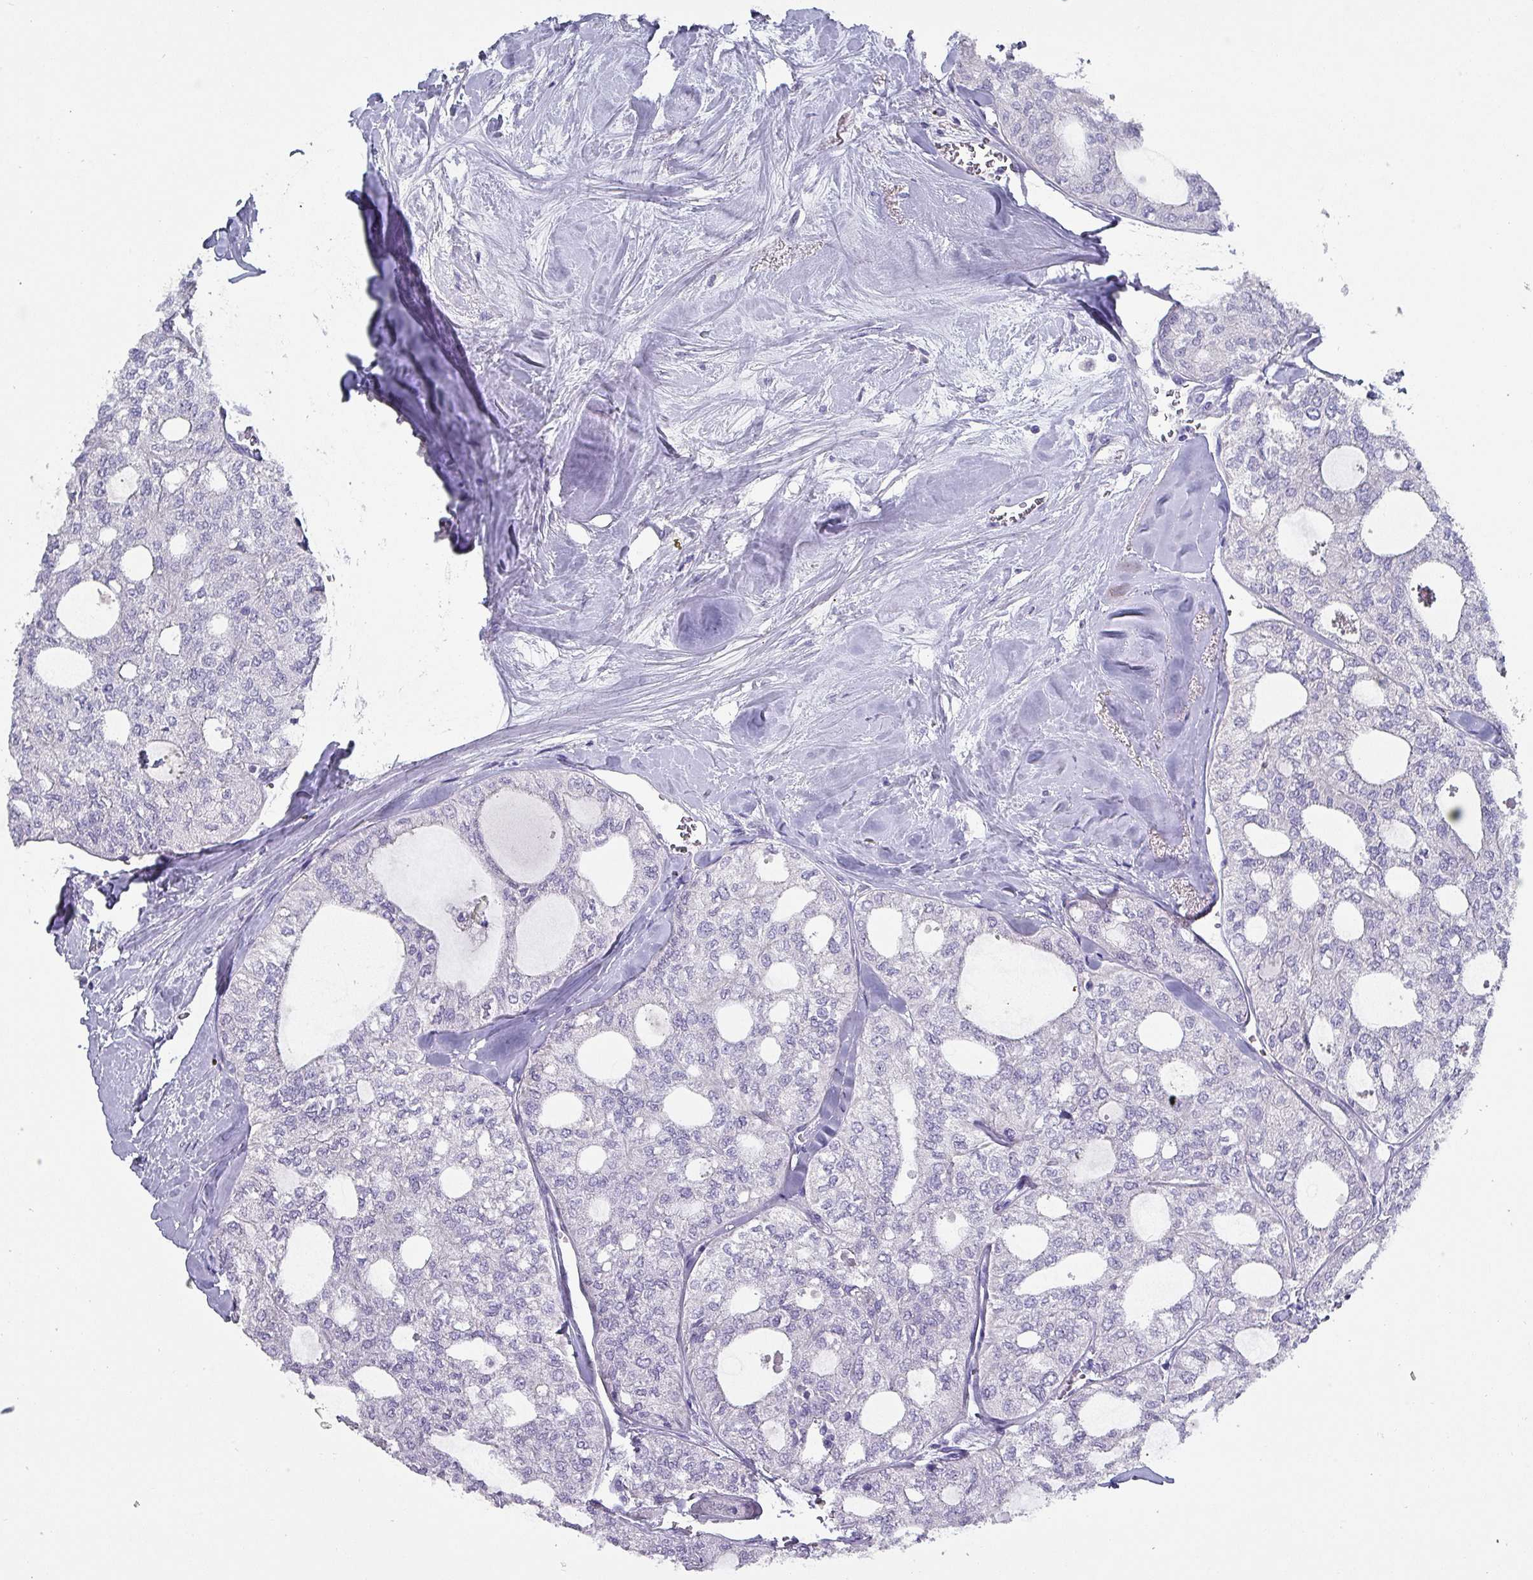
{"staining": {"intensity": "negative", "quantity": "none", "location": "none"}, "tissue": "thyroid cancer", "cell_type": "Tumor cells", "image_type": "cancer", "snomed": [{"axis": "morphology", "description": "Follicular adenoma carcinoma, NOS"}, {"axis": "topography", "description": "Thyroid gland"}], "caption": "The IHC photomicrograph has no significant positivity in tumor cells of thyroid cancer tissue. Brightfield microscopy of immunohistochemistry stained with DAB (brown) and hematoxylin (blue), captured at high magnification.", "gene": "INS-IGF2", "patient": {"sex": "male", "age": 75}}